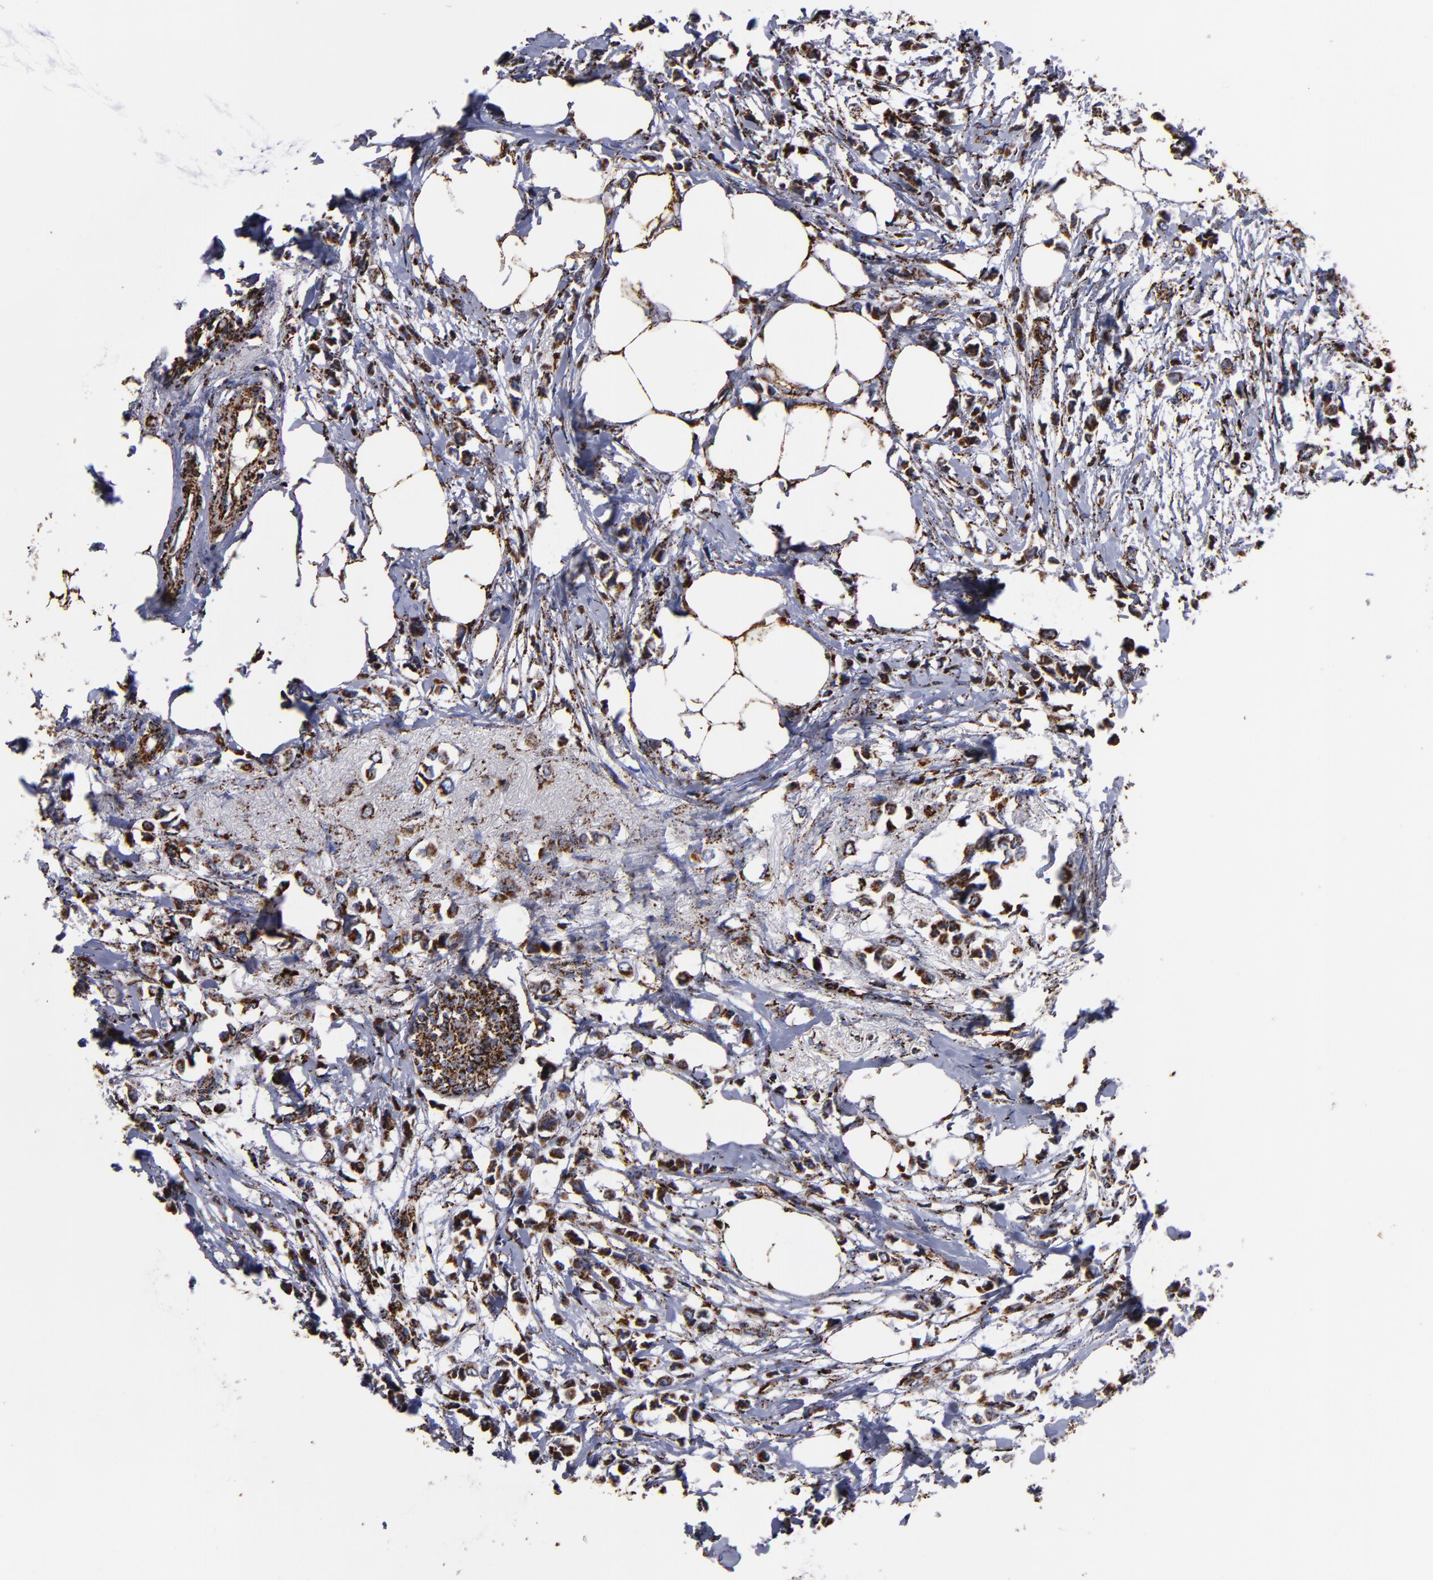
{"staining": {"intensity": "strong", "quantity": ">75%", "location": "cytoplasmic/membranous"}, "tissue": "breast cancer", "cell_type": "Tumor cells", "image_type": "cancer", "snomed": [{"axis": "morphology", "description": "Lobular carcinoma"}, {"axis": "topography", "description": "Breast"}], "caption": "Immunohistochemical staining of breast cancer (lobular carcinoma) displays high levels of strong cytoplasmic/membranous protein staining in about >75% of tumor cells.", "gene": "SOD2", "patient": {"sex": "female", "age": 51}}